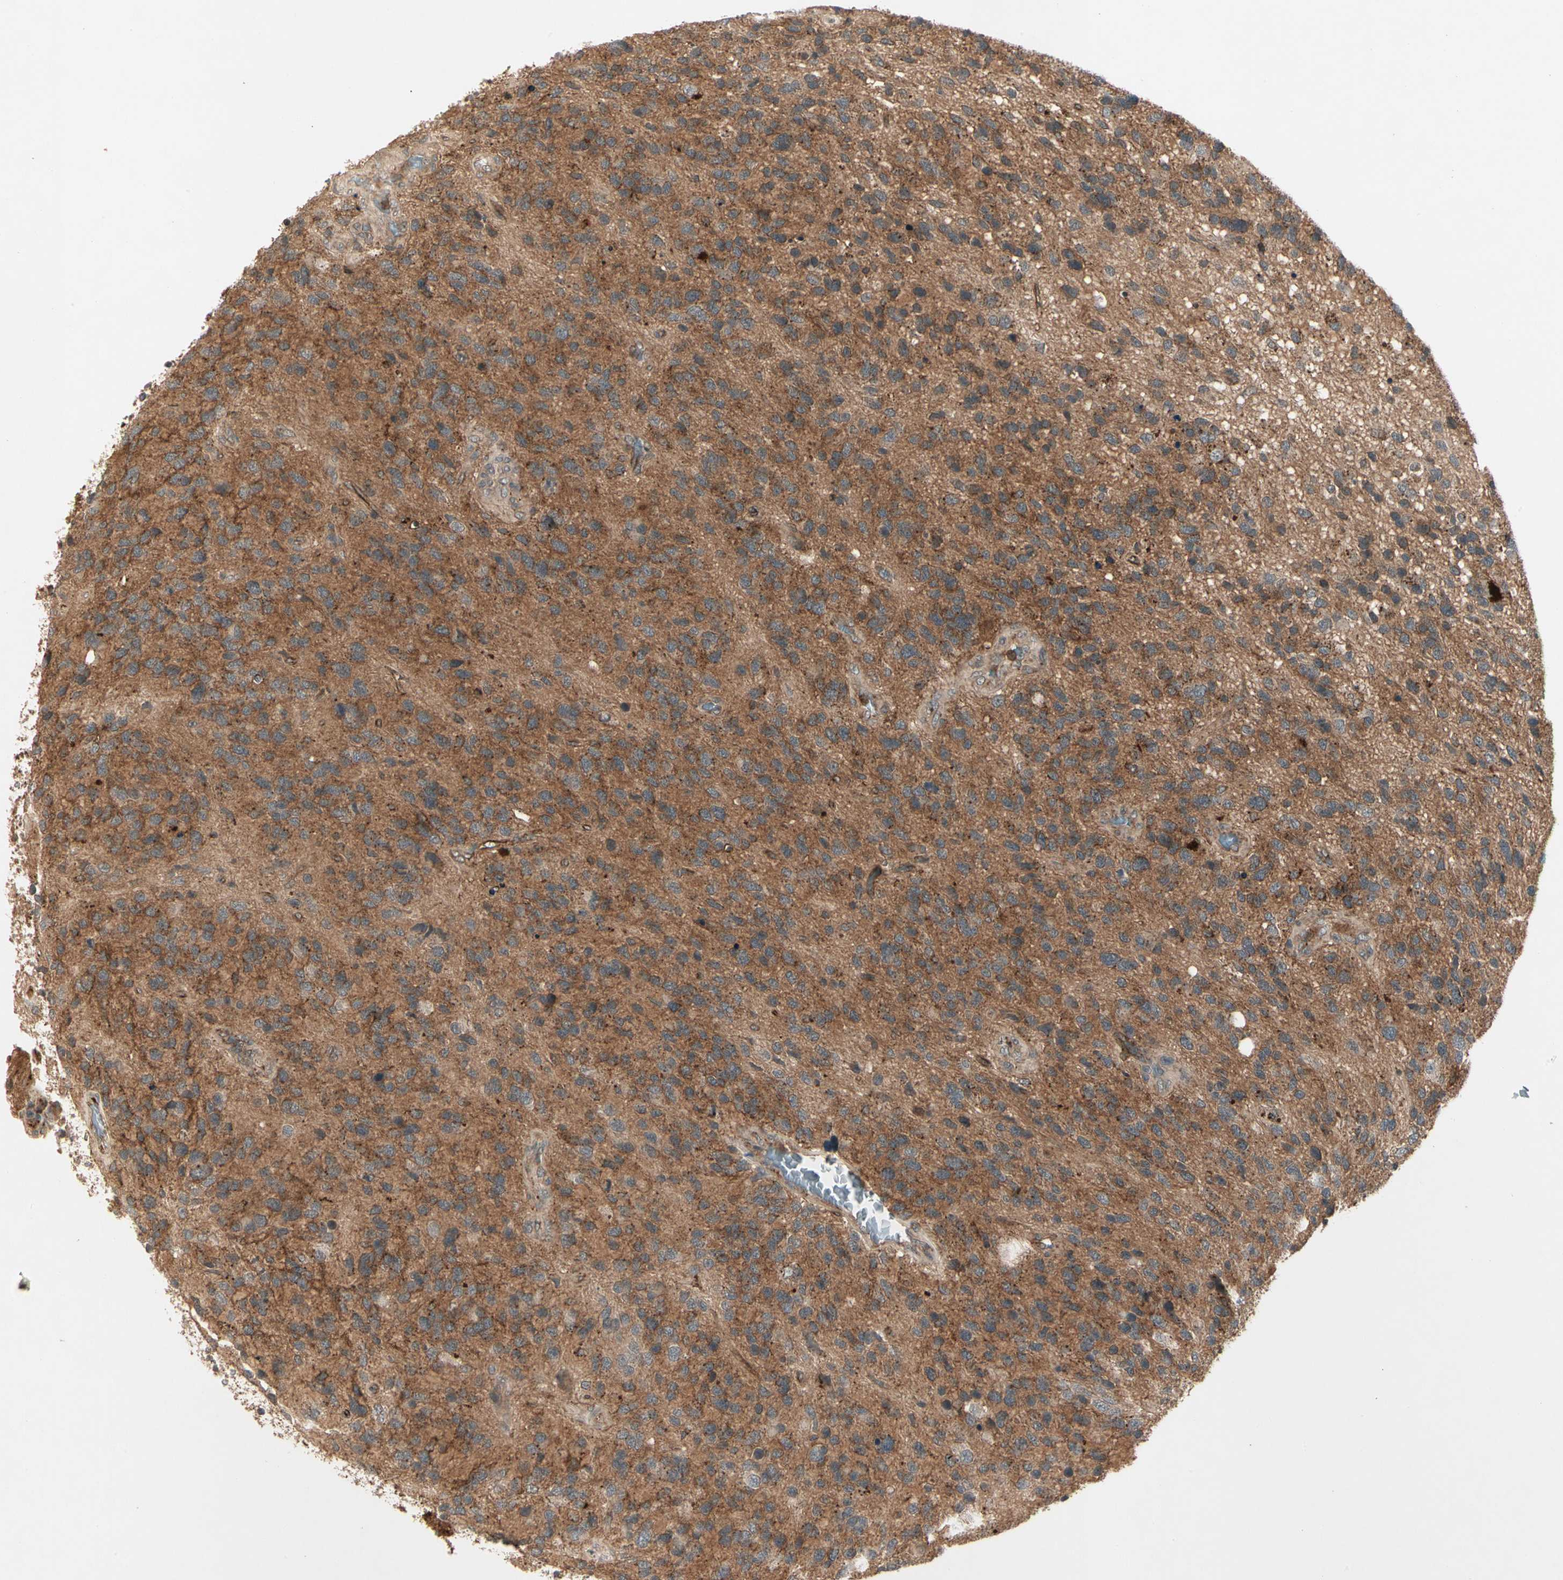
{"staining": {"intensity": "moderate", "quantity": ">75%", "location": "cytoplasmic/membranous"}, "tissue": "glioma", "cell_type": "Tumor cells", "image_type": "cancer", "snomed": [{"axis": "morphology", "description": "Glioma, malignant, High grade"}, {"axis": "topography", "description": "Brain"}], "caption": "Tumor cells exhibit medium levels of moderate cytoplasmic/membranous expression in about >75% of cells in human glioma.", "gene": "FLOT1", "patient": {"sex": "female", "age": 58}}